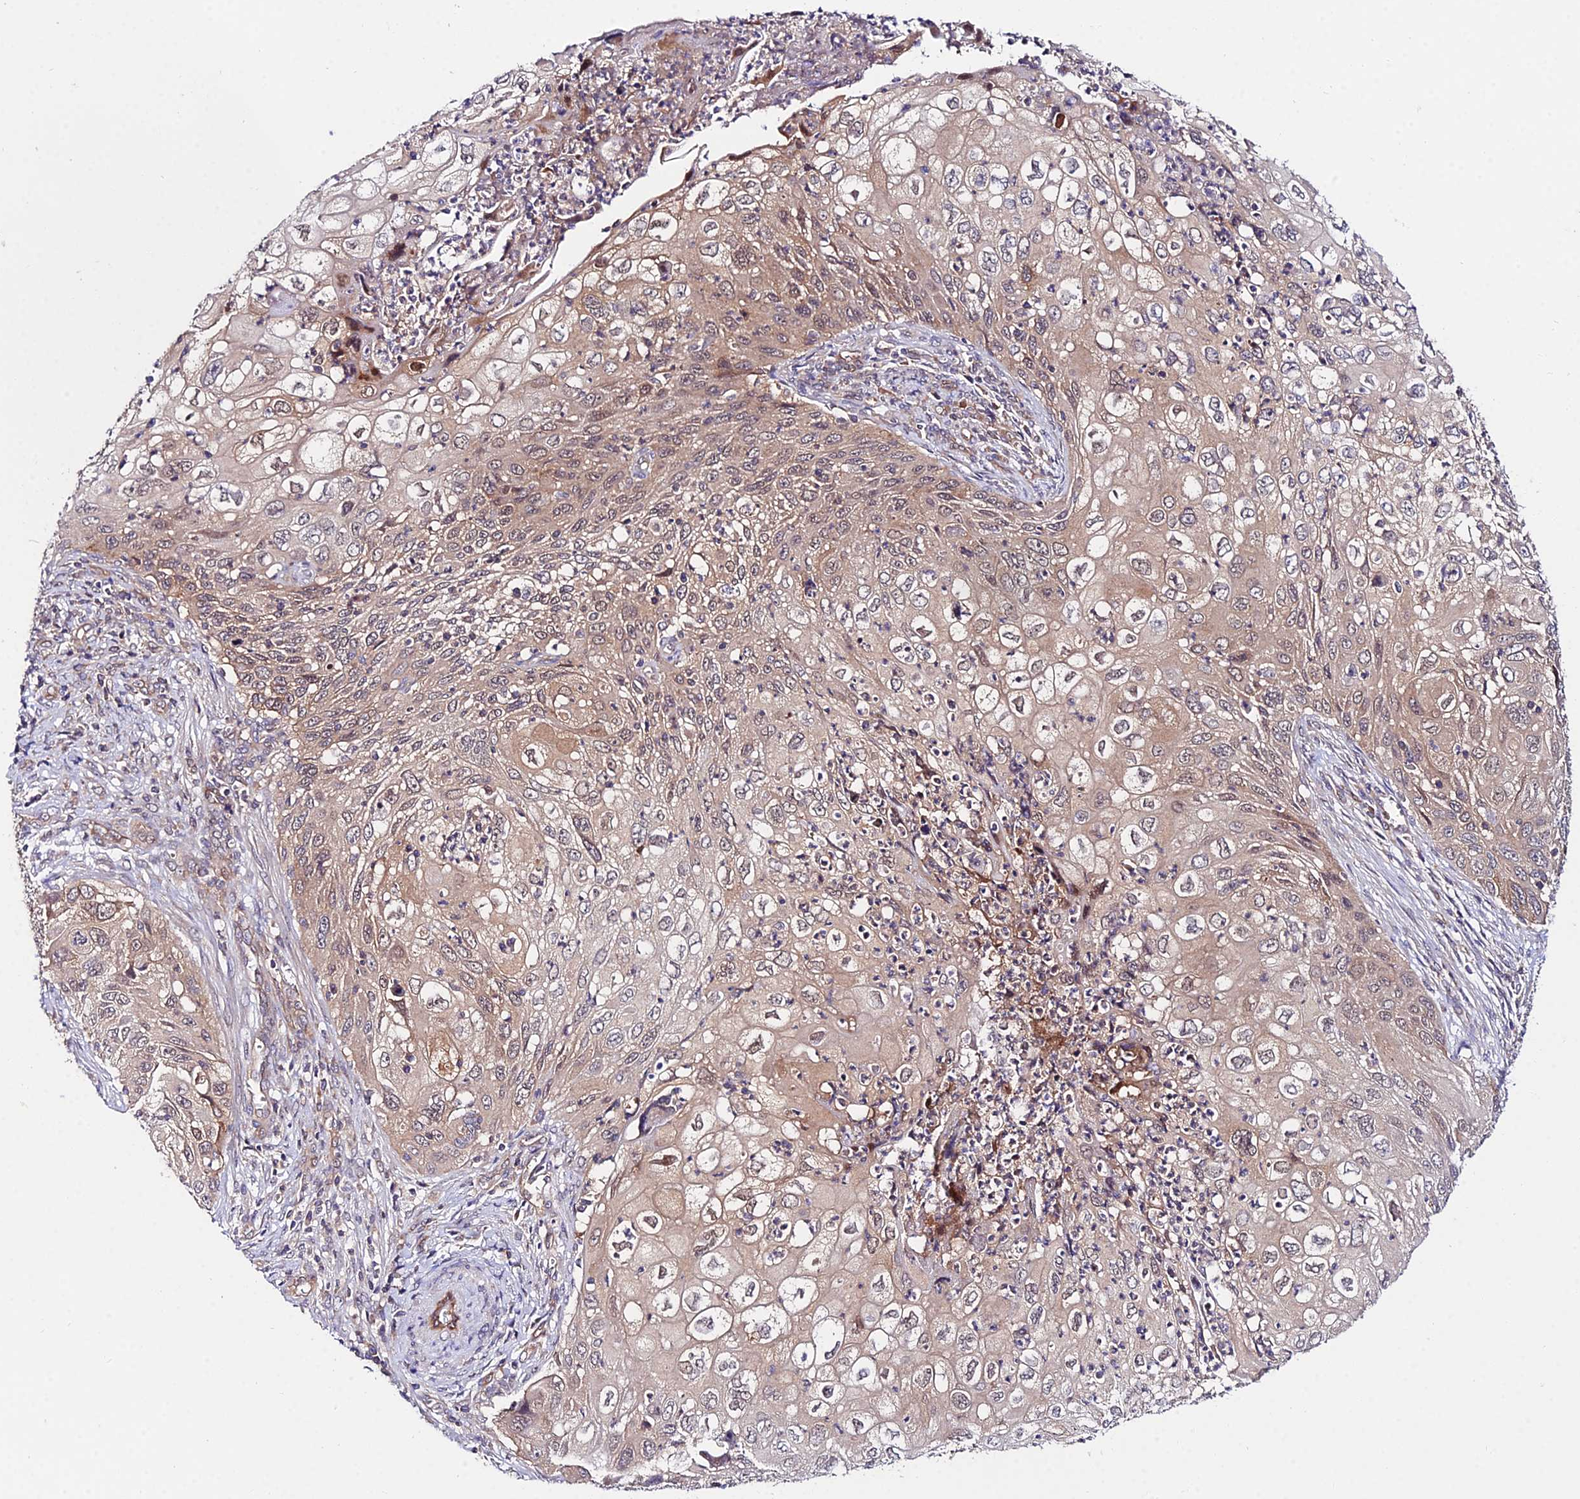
{"staining": {"intensity": "weak", "quantity": "25%-75%", "location": "cytoplasmic/membranous,nuclear"}, "tissue": "cervical cancer", "cell_type": "Tumor cells", "image_type": "cancer", "snomed": [{"axis": "morphology", "description": "Squamous cell carcinoma, NOS"}, {"axis": "topography", "description": "Cervix"}], "caption": "Cervical cancer tissue exhibits weak cytoplasmic/membranous and nuclear positivity in approximately 25%-75% of tumor cells, visualized by immunohistochemistry. (IHC, brightfield microscopy, high magnification).", "gene": "PPP2R2C", "patient": {"sex": "female", "age": 70}}